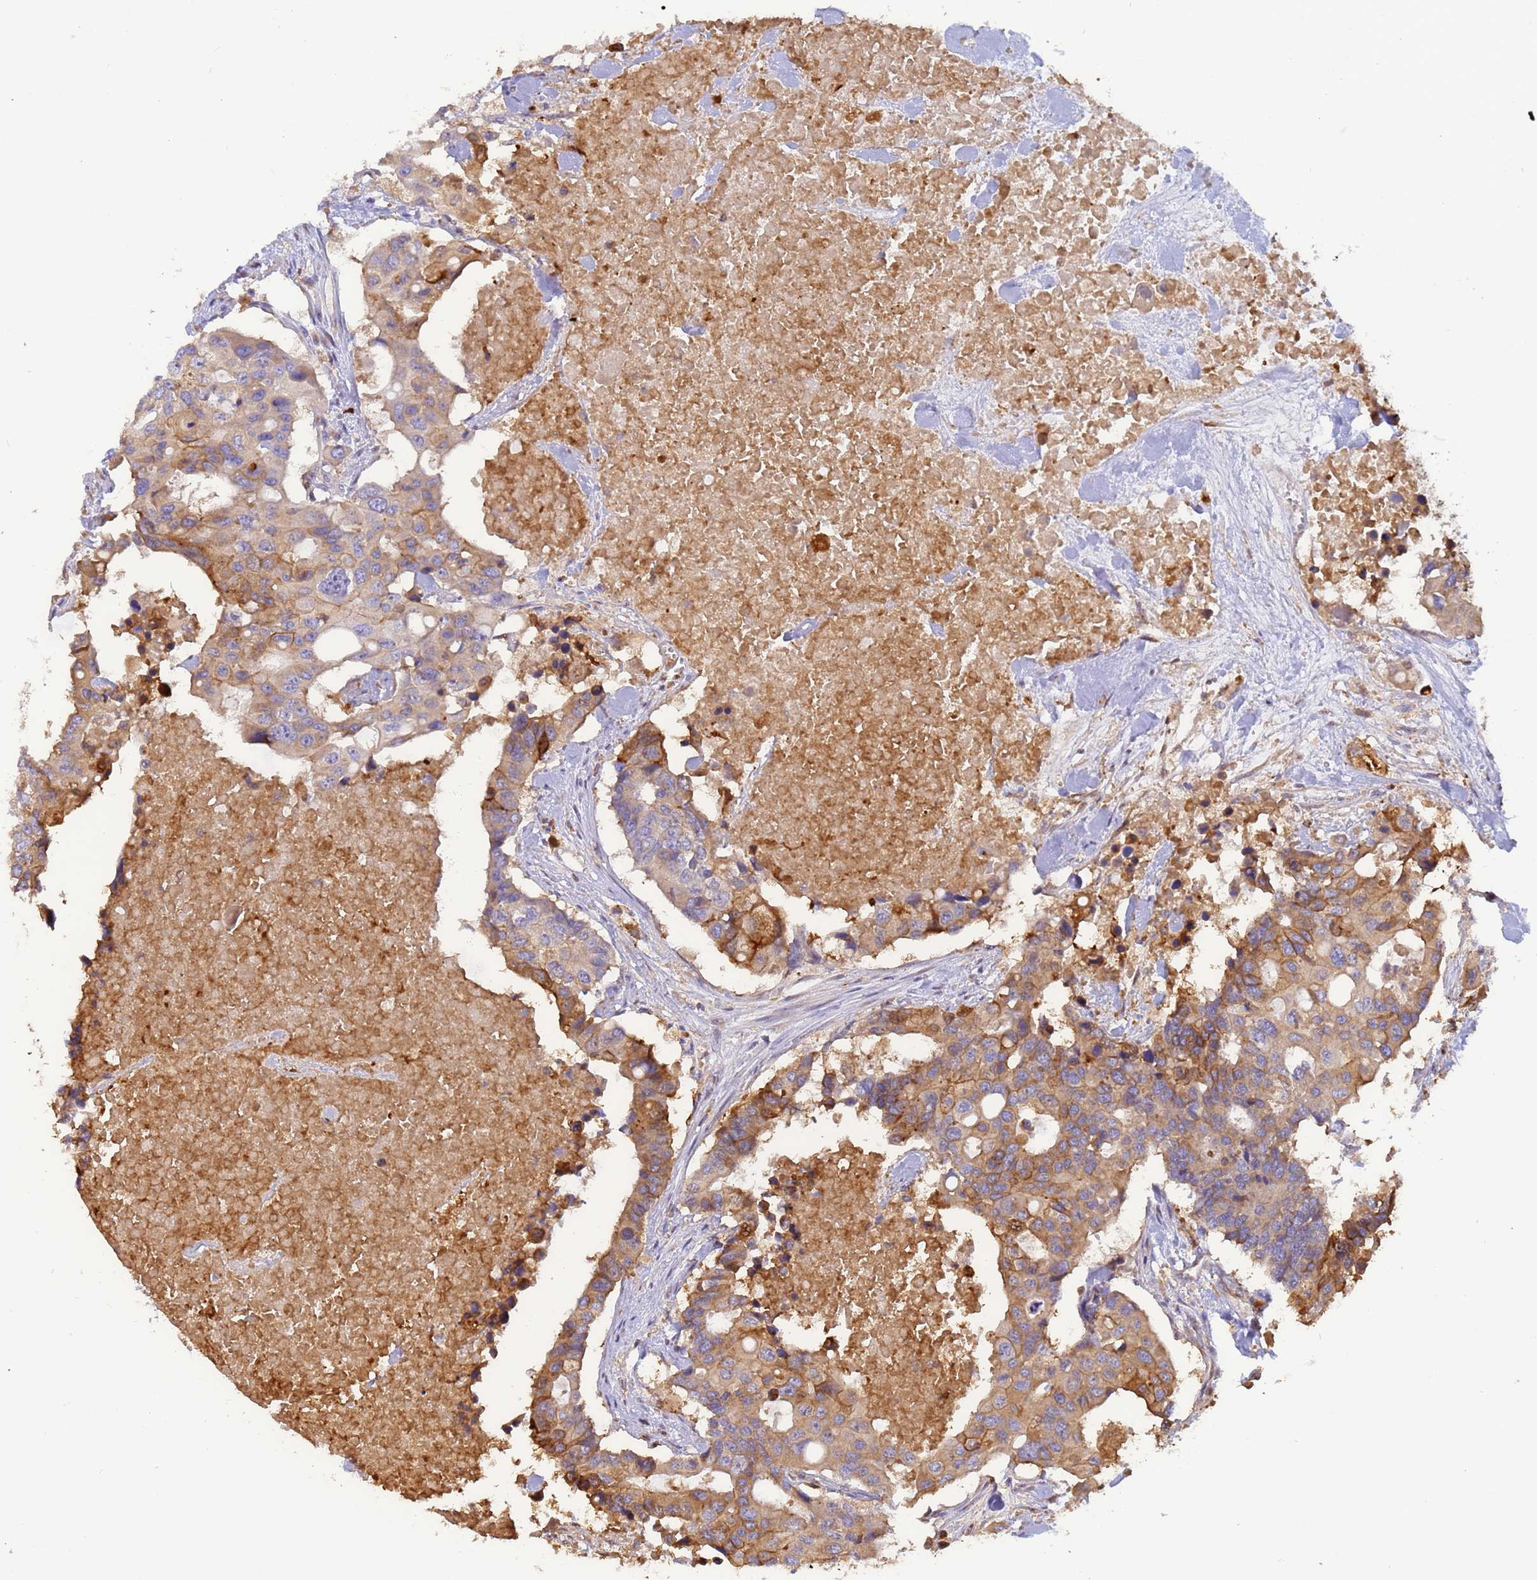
{"staining": {"intensity": "moderate", "quantity": "25%-75%", "location": "cytoplasmic/membranous"}, "tissue": "colorectal cancer", "cell_type": "Tumor cells", "image_type": "cancer", "snomed": [{"axis": "morphology", "description": "Adenocarcinoma, NOS"}, {"axis": "topography", "description": "Colon"}], "caption": "Human colorectal cancer (adenocarcinoma) stained with a protein marker shows moderate staining in tumor cells.", "gene": "M6PR", "patient": {"sex": "male", "age": 77}}